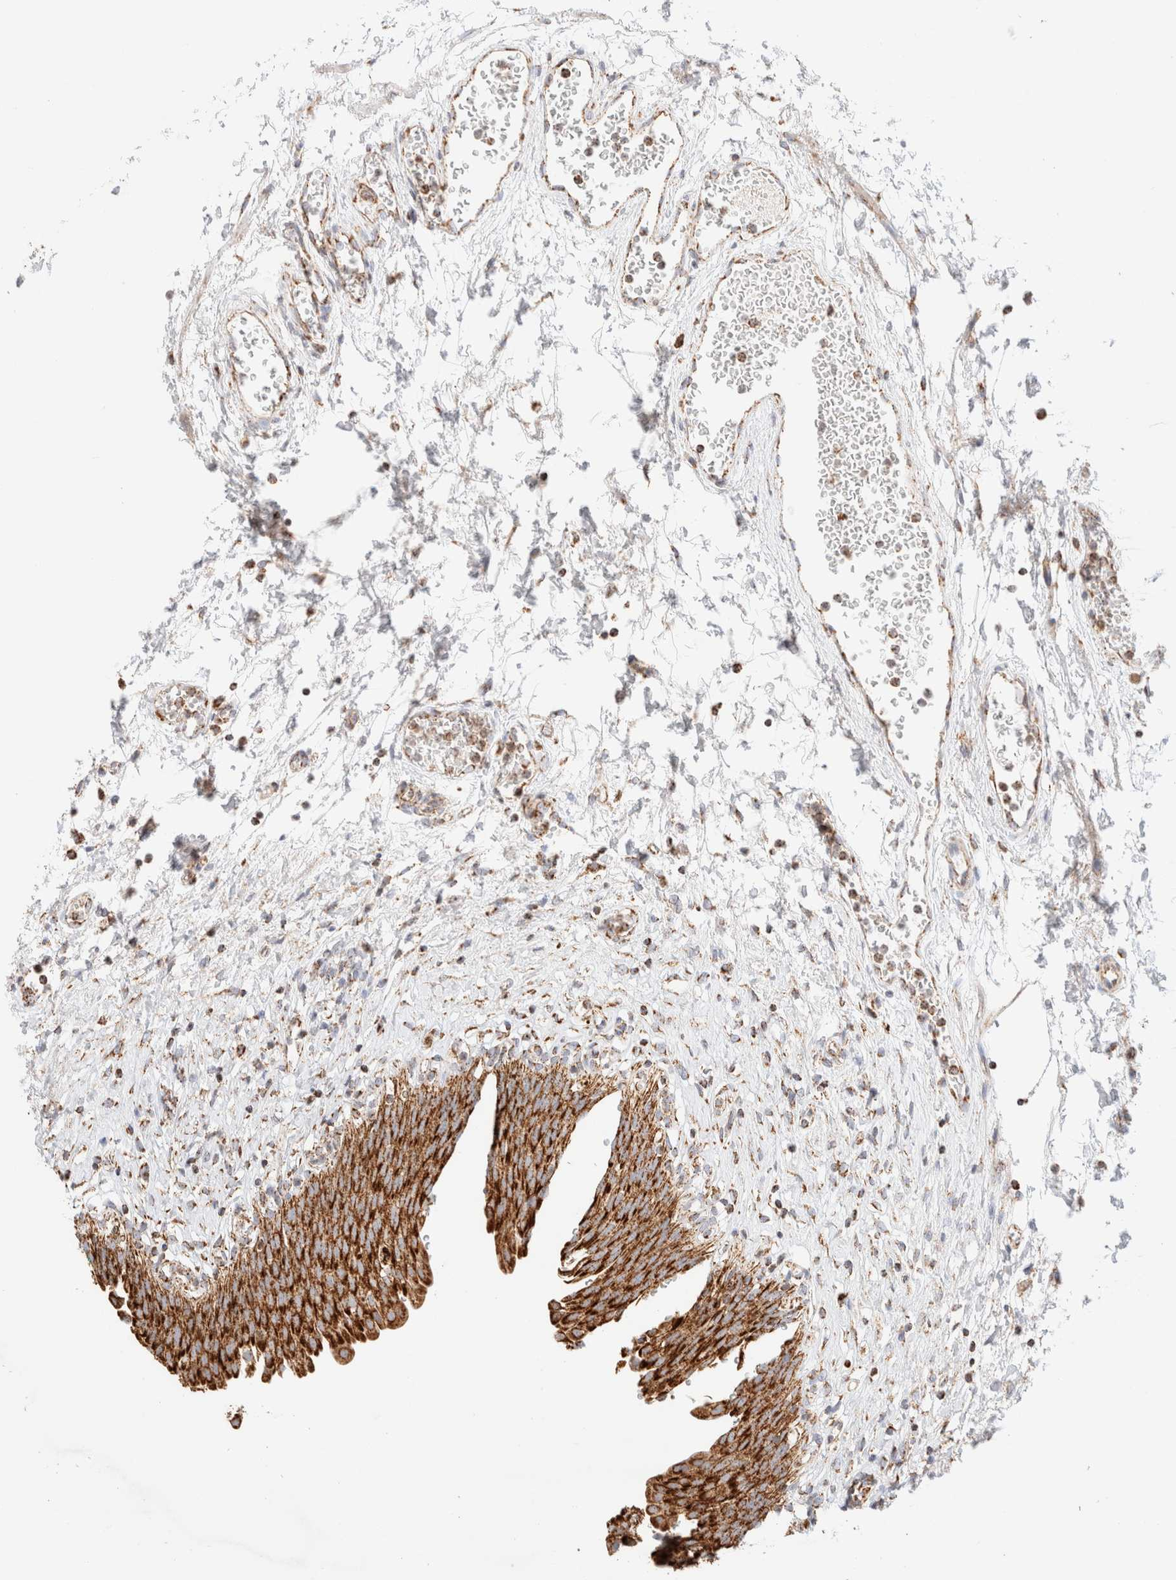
{"staining": {"intensity": "strong", "quantity": ">75%", "location": "cytoplasmic/membranous"}, "tissue": "urinary bladder", "cell_type": "Urothelial cells", "image_type": "normal", "snomed": [{"axis": "morphology", "description": "Urothelial carcinoma, High grade"}, {"axis": "topography", "description": "Urinary bladder"}], "caption": "Immunohistochemical staining of benign human urinary bladder demonstrates high levels of strong cytoplasmic/membranous positivity in about >75% of urothelial cells.", "gene": "PHB2", "patient": {"sex": "male", "age": 46}}